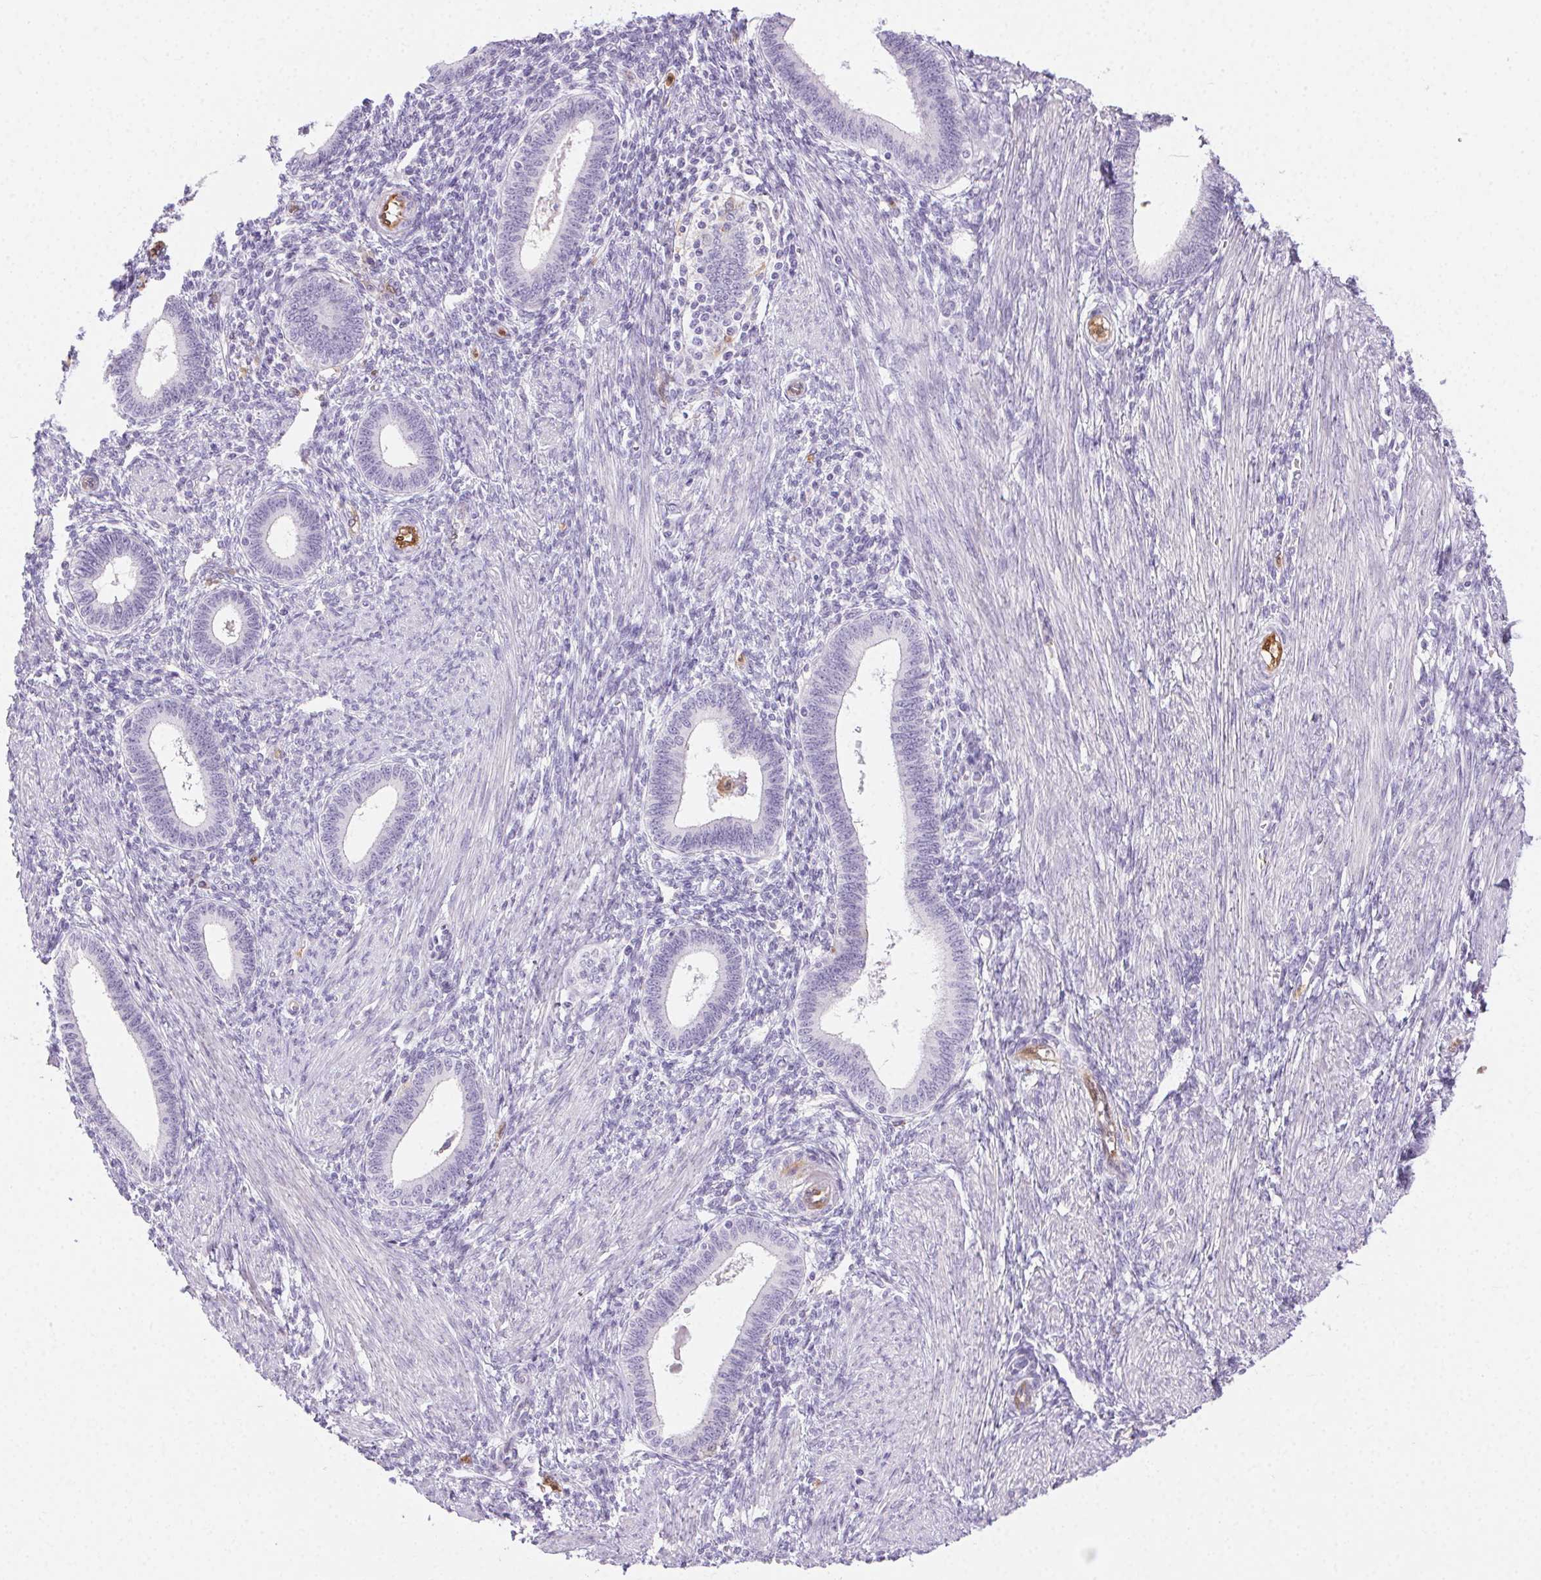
{"staining": {"intensity": "negative", "quantity": "none", "location": "none"}, "tissue": "endometrium", "cell_type": "Cells in endometrial stroma", "image_type": "normal", "snomed": [{"axis": "morphology", "description": "Normal tissue, NOS"}, {"axis": "topography", "description": "Endometrium"}], "caption": "A histopathology image of endometrium stained for a protein exhibits no brown staining in cells in endometrial stroma. The staining is performed using DAB (3,3'-diaminobenzidine) brown chromogen with nuclei counter-stained in using hematoxylin.", "gene": "TMEM45A", "patient": {"sex": "female", "age": 42}}